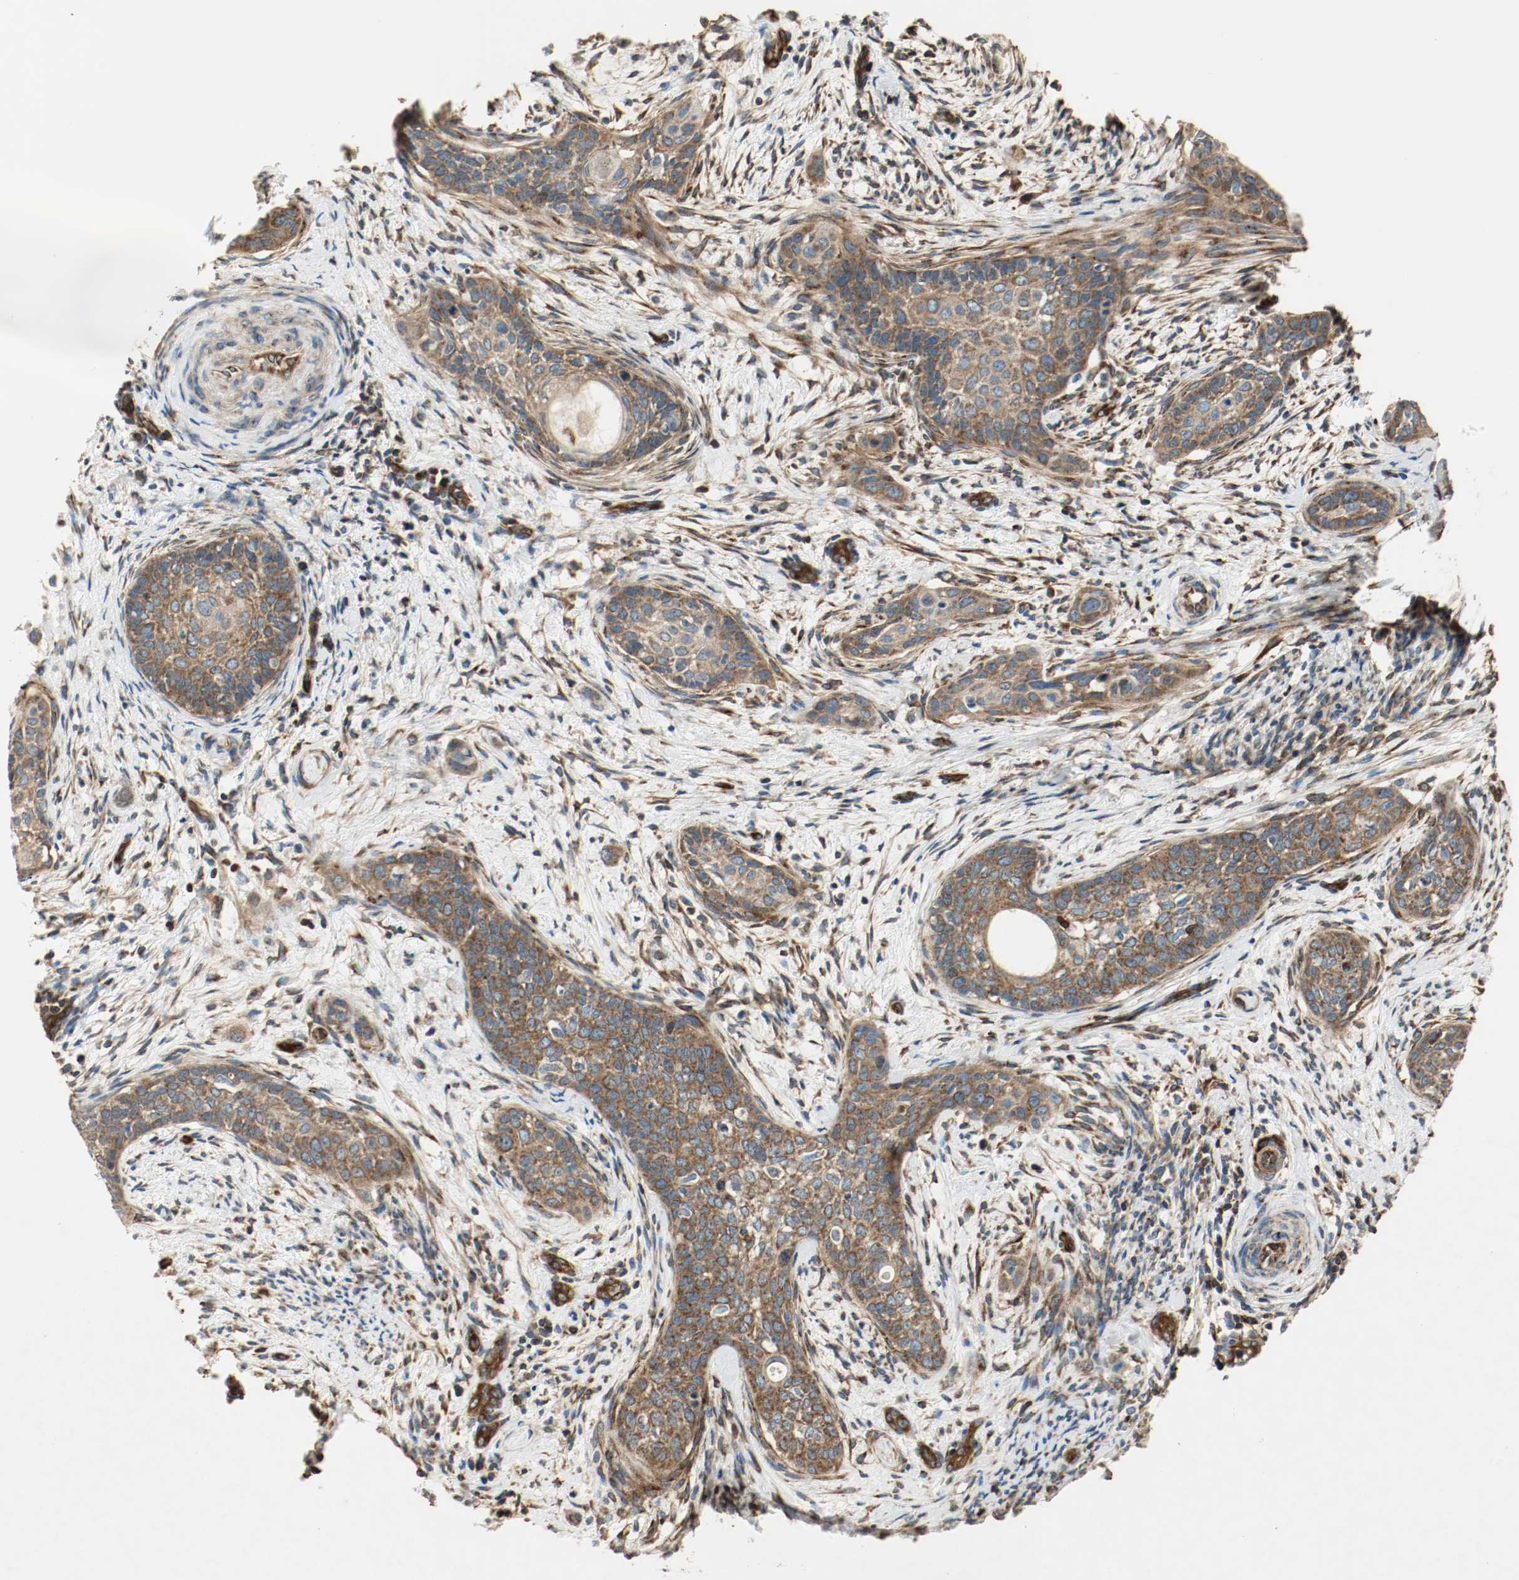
{"staining": {"intensity": "strong", "quantity": ">75%", "location": "cytoplasmic/membranous"}, "tissue": "cervical cancer", "cell_type": "Tumor cells", "image_type": "cancer", "snomed": [{"axis": "morphology", "description": "Squamous cell carcinoma, NOS"}, {"axis": "topography", "description": "Cervix"}], "caption": "The micrograph reveals staining of squamous cell carcinoma (cervical), revealing strong cytoplasmic/membranous protein staining (brown color) within tumor cells.", "gene": "PLCG1", "patient": {"sex": "female", "age": 33}}